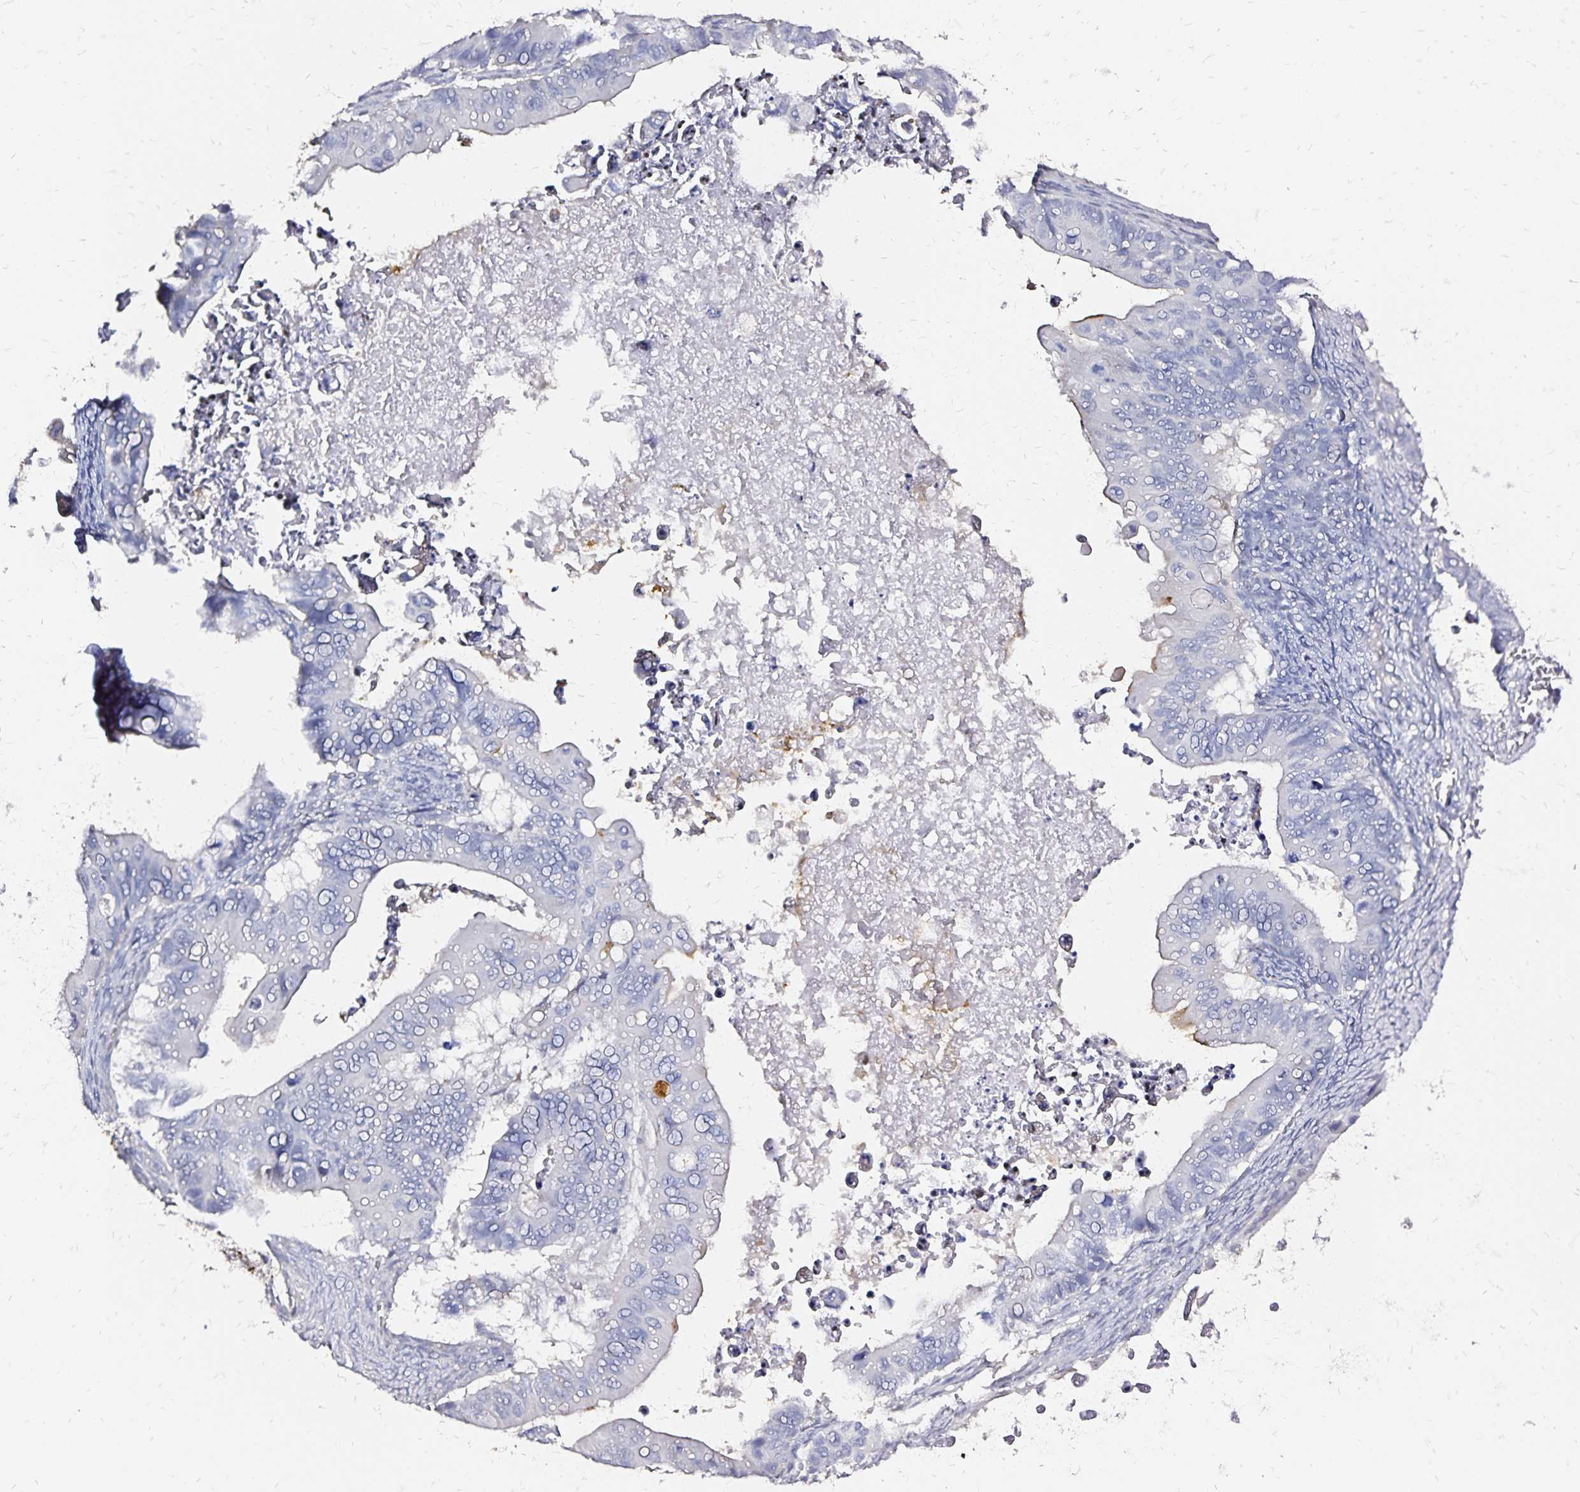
{"staining": {"intensity": "negative", "quantity": "none", "location": "none"}, "tissue": "ovarian cancer", "cell_type": "Tumor cells", "image_type": "cancer", "snomed": [{"axis": "morphology", "description": "Cystadenocarcinoma, mucinous, NOS"}, {"axis": "topography", "description": "Ovary"}], "caption": "A photomicrograph of ovarian mucinous cystadenocarcinoma stained for a protein shows no brown staining in tumor cells.", "gene": "SLC5A1", "patient": {"sex": "female", "age": 64}}